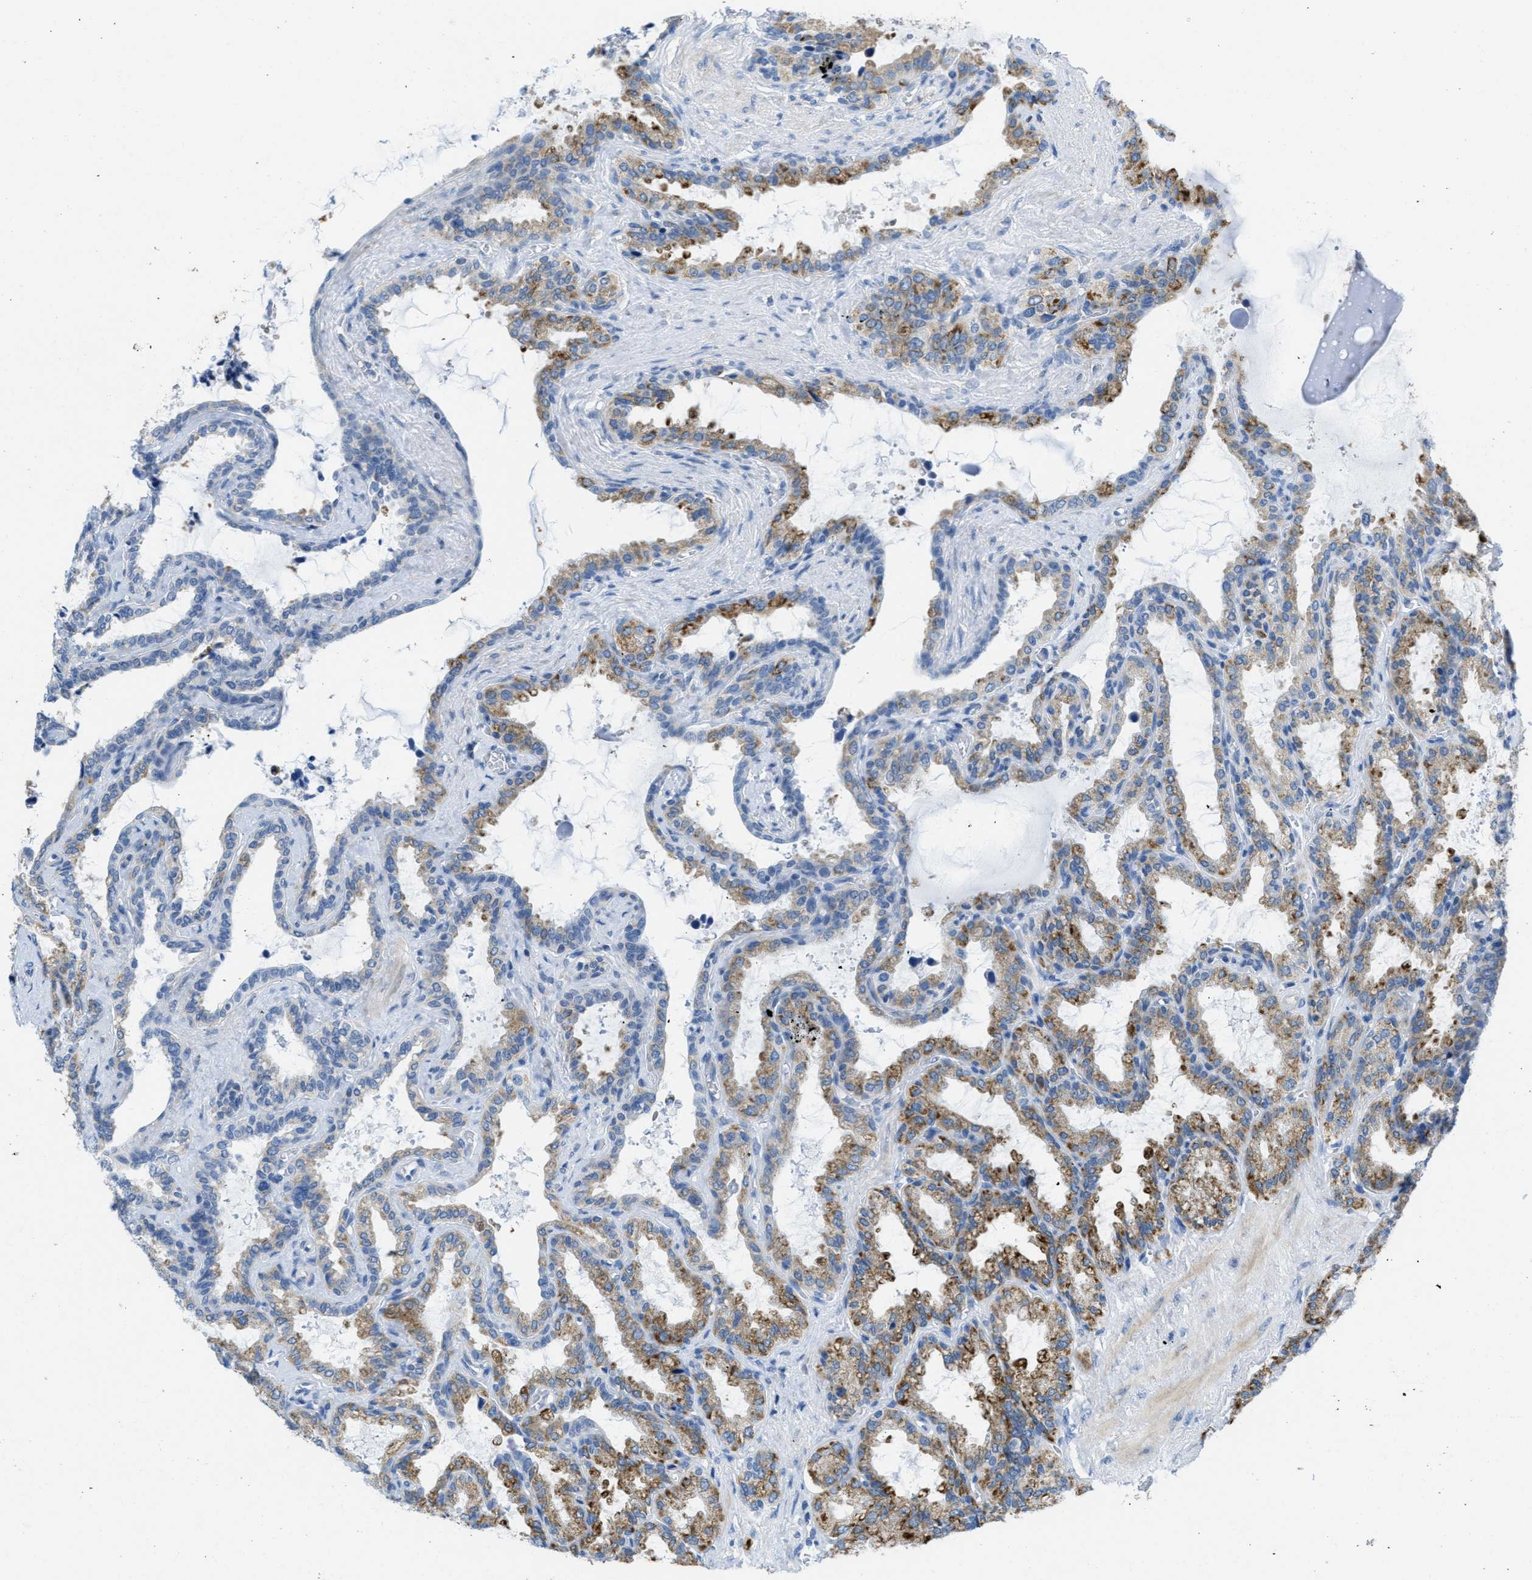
{"staining": {"intensity": "moderate", "quantity": "25%-75%", "location": "cytoplasmic/membranous"}, "tissue": "seminal vesicle", "cell_type": "Glandular cells", "image_type": "normal", "snomed": [{"axis": "morphology", "description": "Normal tissue, NOS"}, {"axis": "topography", "description": "Seminal veicle"}], "caption": "This photomicrograph demonstrates normal seminal vesicle stained with immunohistochemistry to label a protein in brown. The cytoplasmic/membranous of glandular cells show moderate positivity for the protein. Nuclei are counter-stained blue.", "gene": "PTDSS1", "patient": {"sex": "male", "age": 46}}